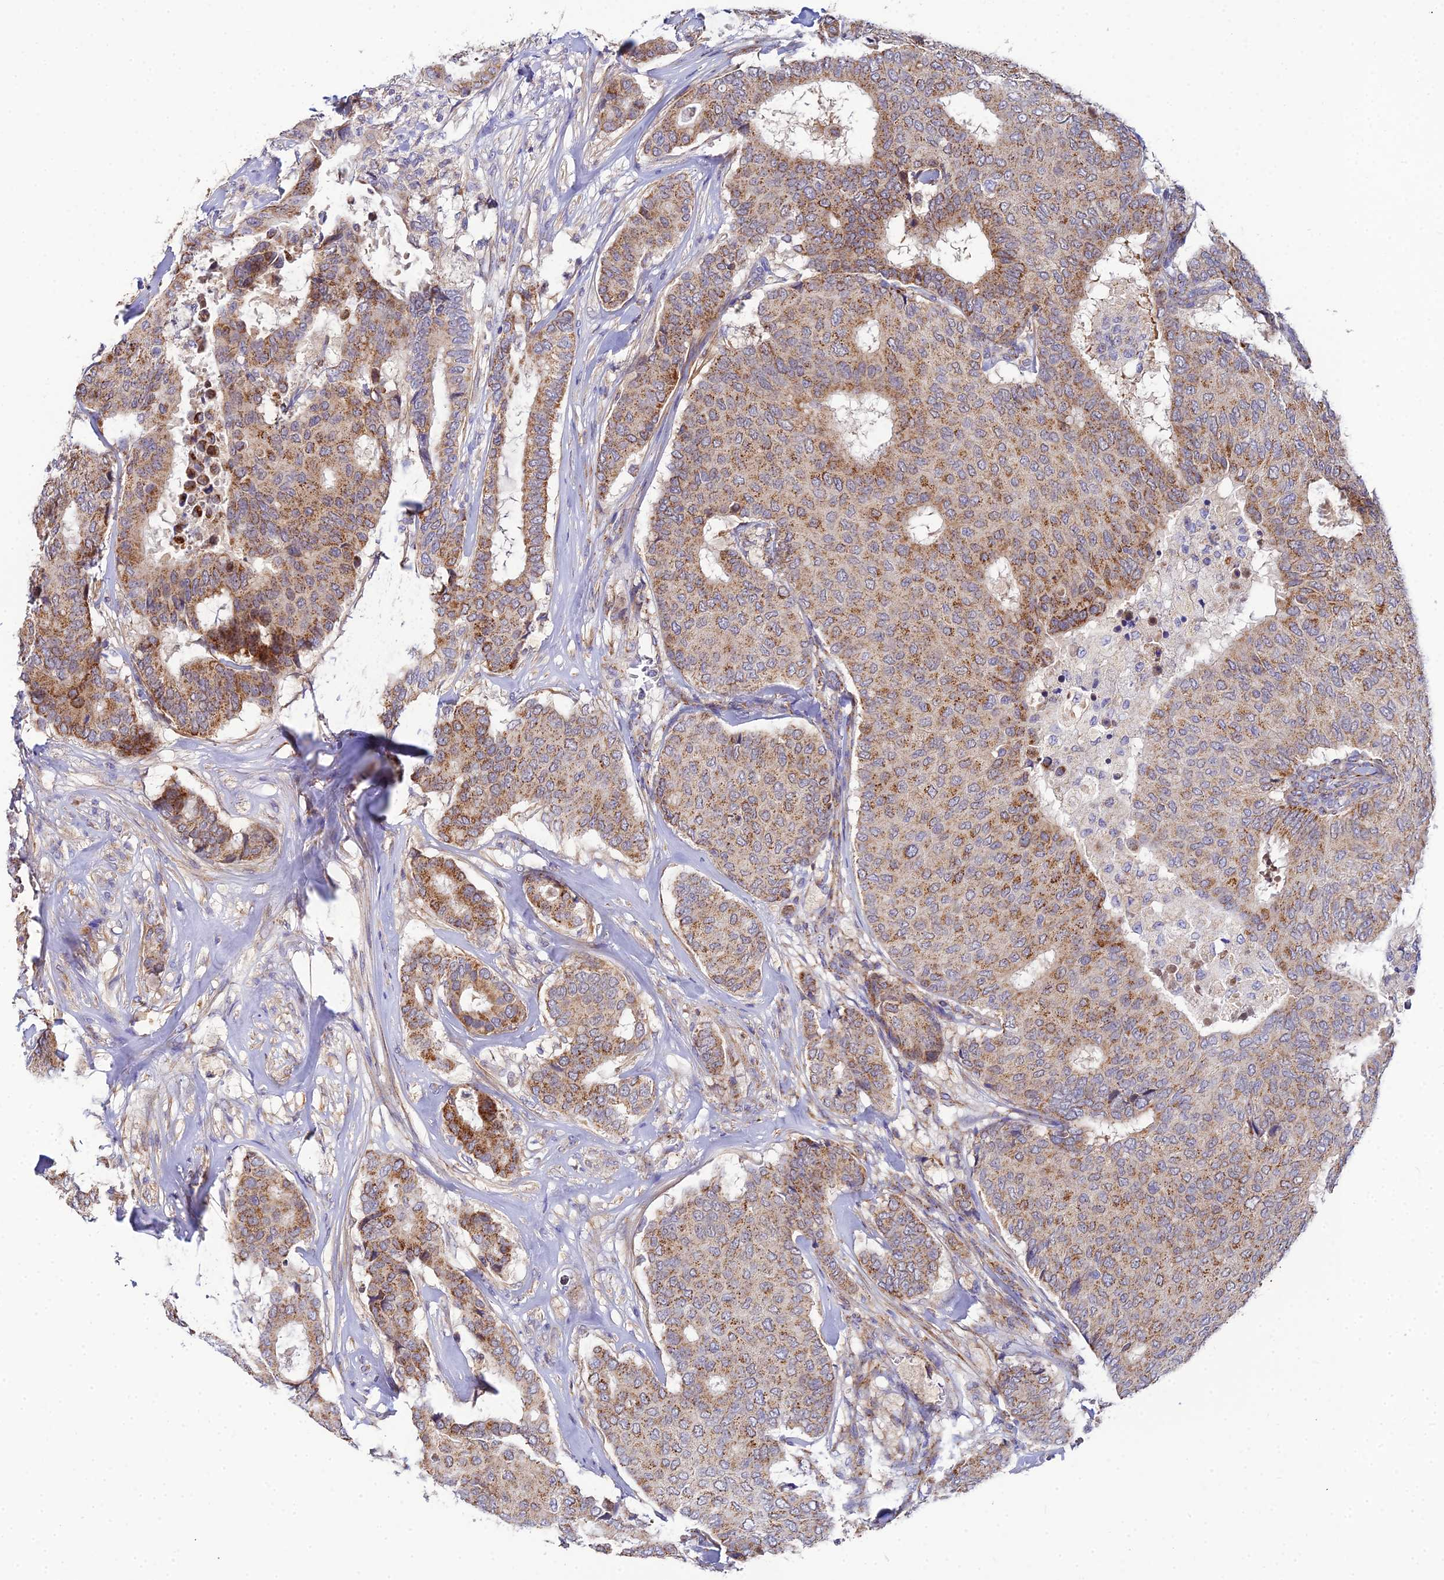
{"staining": {"intensity": "moderate", "quantity": ">75%", "location": "cytoplasmic/membranous"}, "tissue": "breast cancer", "cell_type": "Tumor cells", "image_type": "cancer", "snomed": [{"axis": "morphology", "description": "Duct carcinoma"}, {"axis": "topography", "description": "Breast"}], "caption": "Tumor cells exhibit moderate cytoplasmic/membranous positivity in approximately >75% of cells in breast invasive ductal carcinoma.", "gene": "ACOT2", "patient": {"sex": "female", "age": 75}}